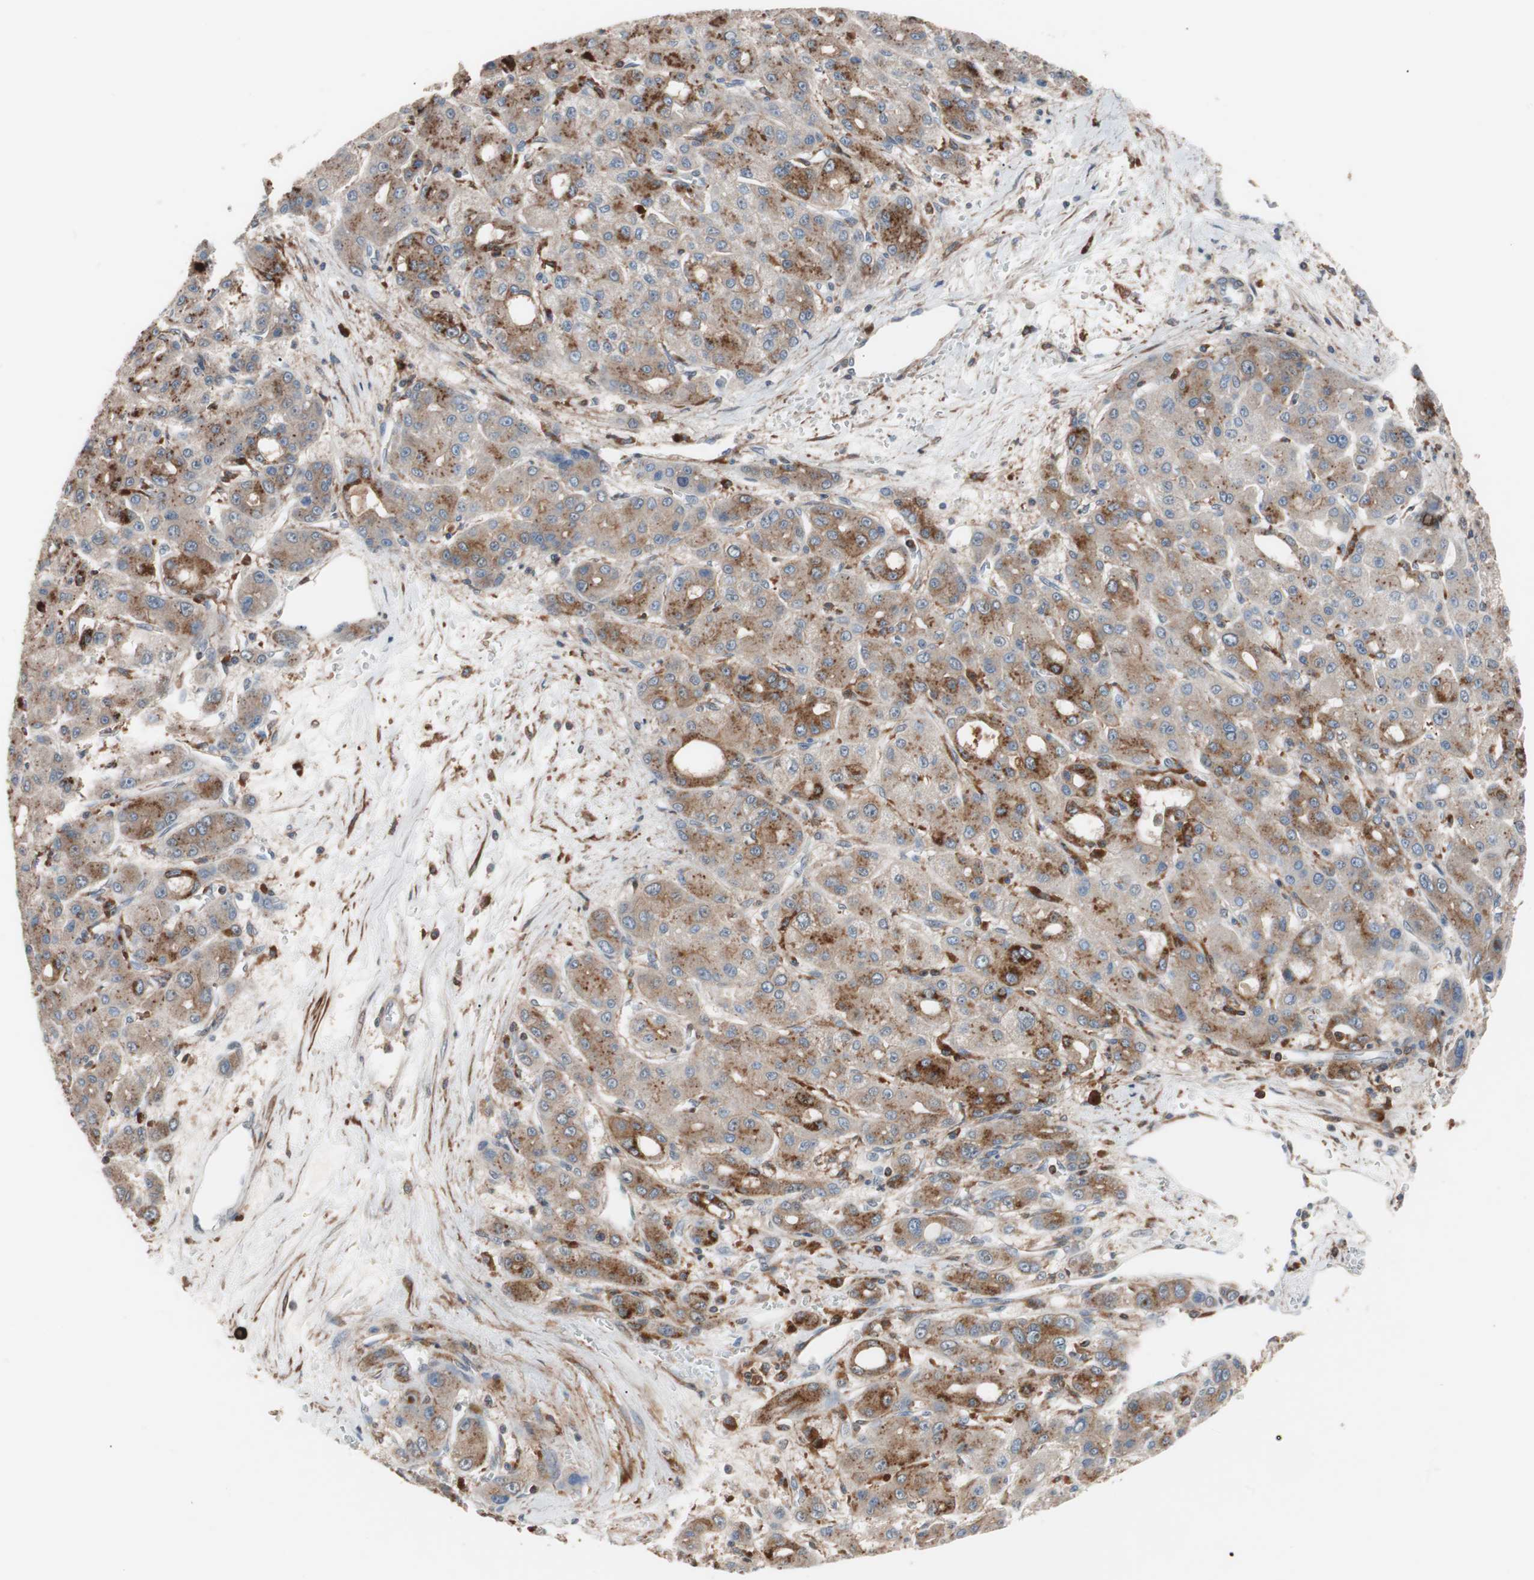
{"staining": {"intensity": "weak", "quantity": "25%-75%", "location": "cytoplasmic/membranous"}, "tissue": "liver cancer", "cell_type": "Tumor cells", "image_type": "cancer", "snomed": [{"axis": "morphology", "description": "Carcinoma, Hepatocellular, NOS"}, {"axis": "topography", "description": "Liver"}], "caption": "Liver cancer stained with DAB (3,3'-diaminobenzidine) immunohistochemistry demonstrates low levels of weak cytoplasmic/membranous expression in approximately 25%-75% of tumor cells.", "gene": "LITAF", "patient": {"sex": "male", "age": 55}}